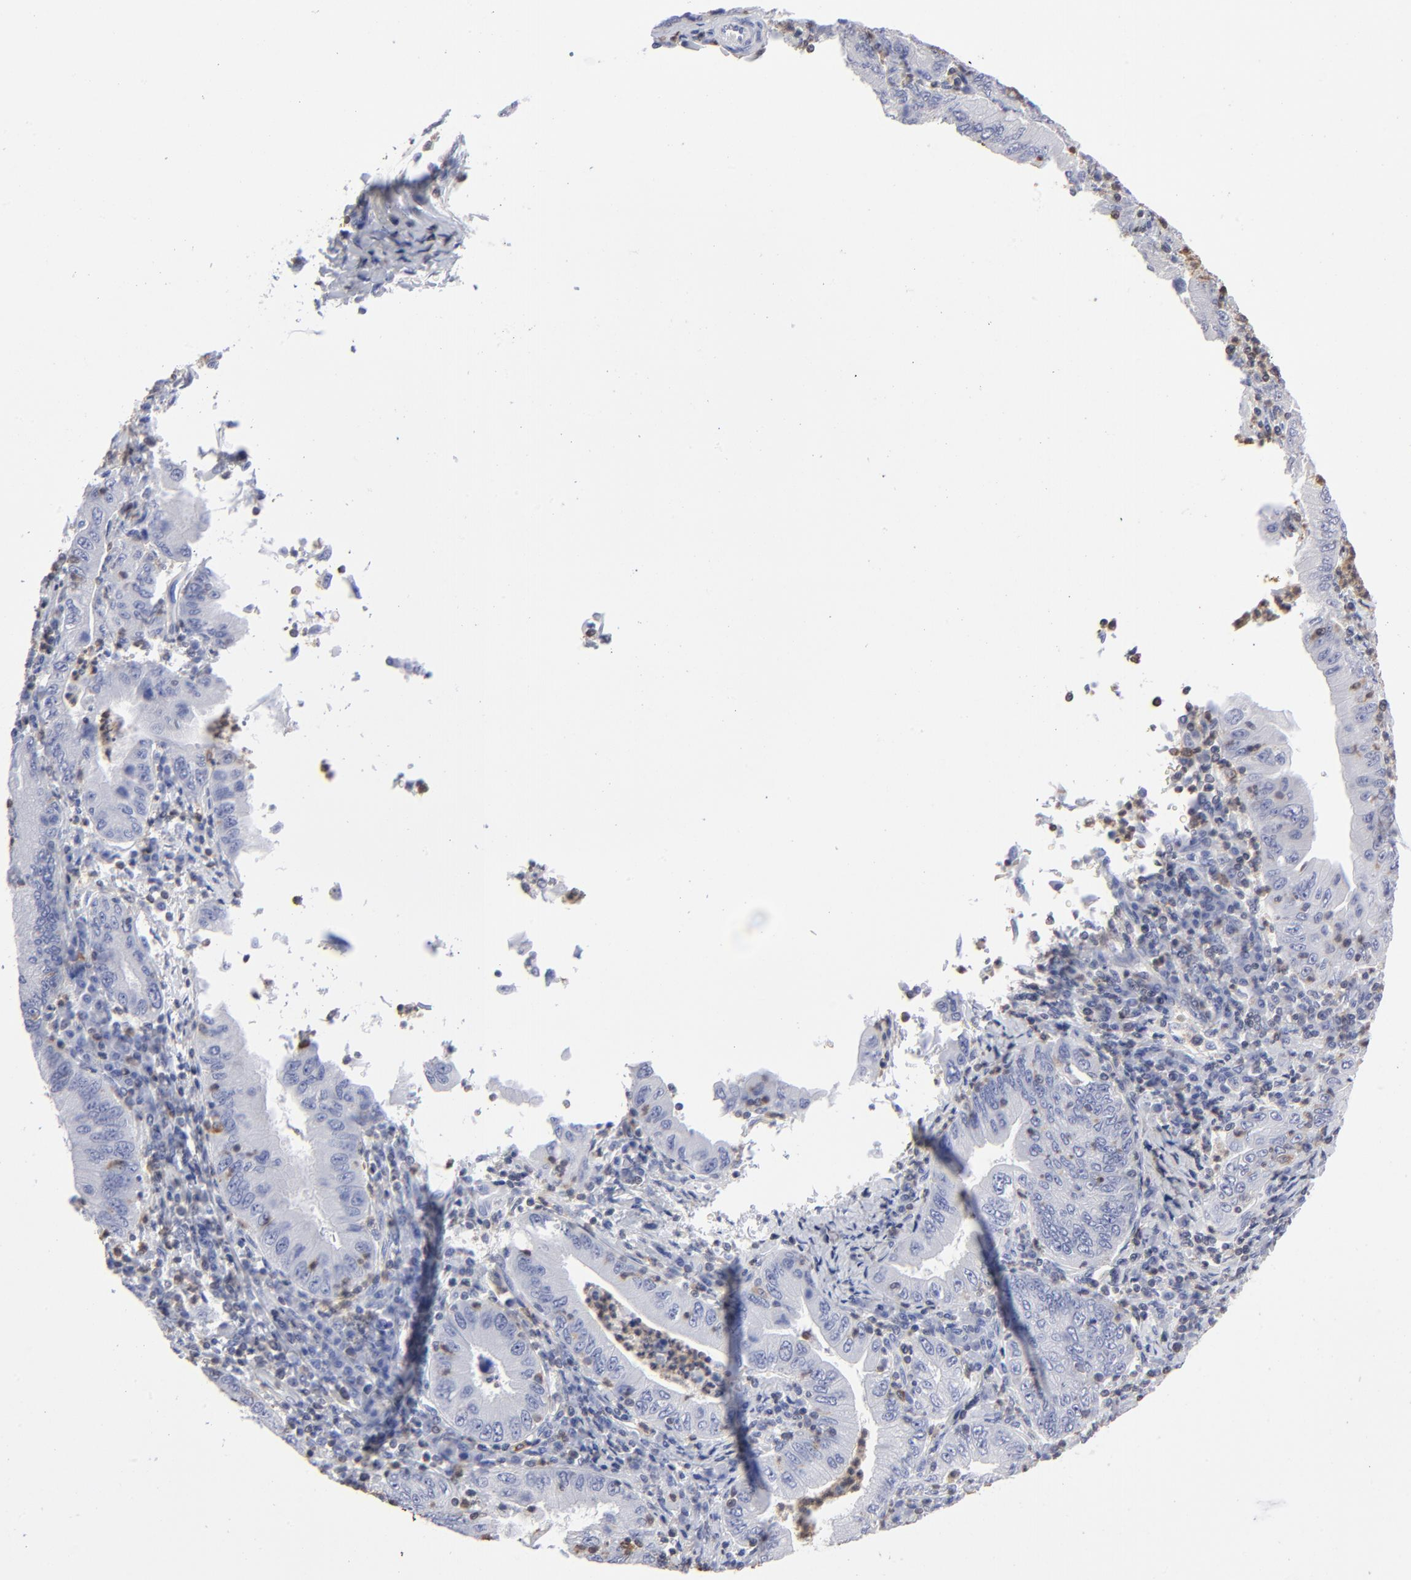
{"staining": {"intensity": "negative", "quantity": "none", "location": "none"}, "tissue": "stomach cancer", "cell_type": "Tumor cells", "image_type": "cancer", "snomed": [{"axis": "morphology", "description": "Normal tissue, NOS"}, {"axis": "morphology", "description": "Adenocarcinoma, NOS"}, {"axis": "topography", "description": "Esophagus"}, {"axis": "topography", "description": "Stomach, upper"}, {"axis": "topography", "description": "Peripheral nerve tissue"}], "caption": "IHC image of stomach cancer (adenocarcinoma) stained for a protein (brown), which demonstrates no expression in tumor cells.", "gene": "TBXT", "patient": {"sex": "male", "age": 62}}